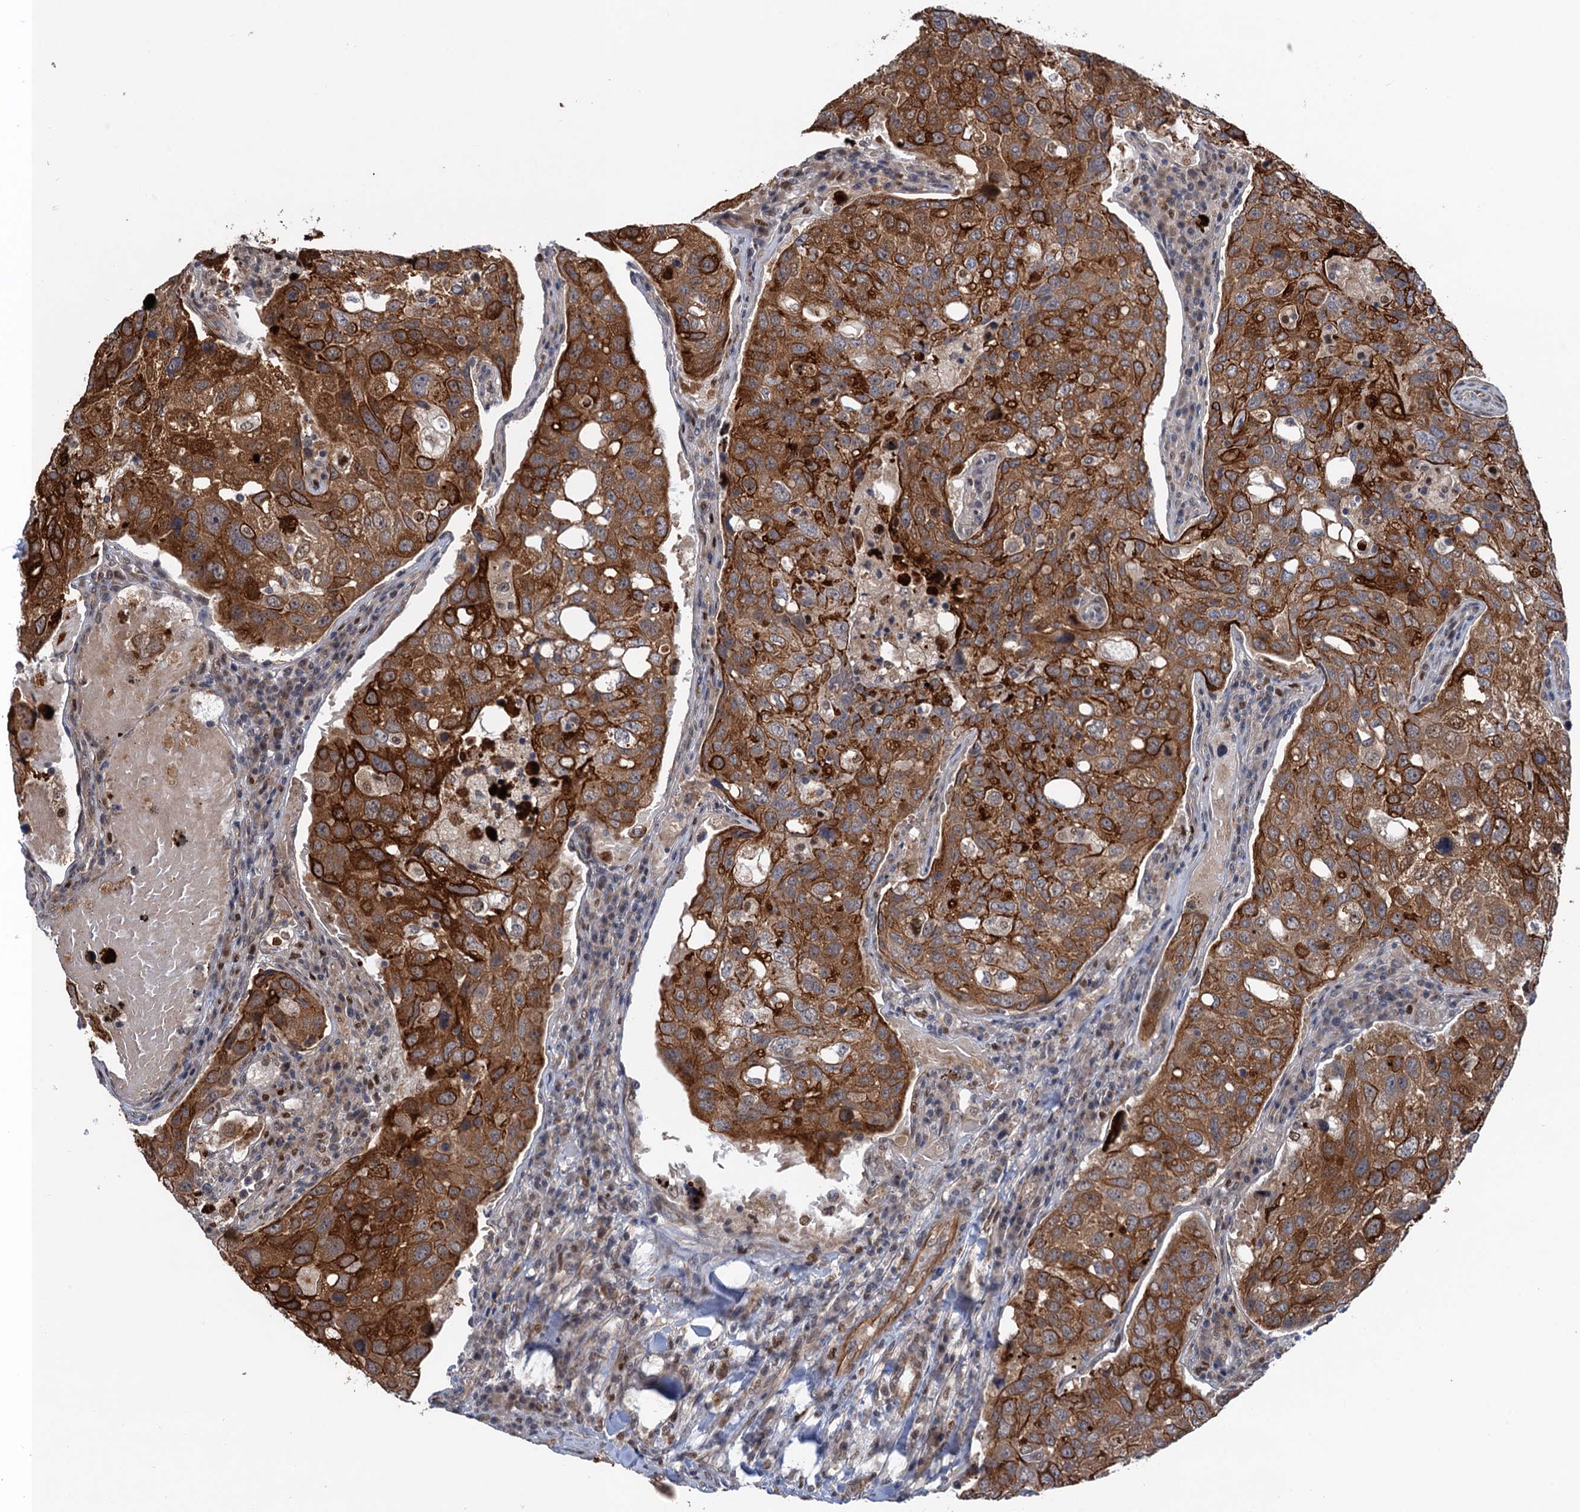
{"staining": {"intensity": "strong", "quantity": ">75%", "location": "cytoplasmic/membranous"}, "tissue": "urothelial cancer", "cell_type": "Tumor cells", "image_type": "cancer", "snomed": [{"axis": "morphology", "description": "Urothelial carcinoma, High grade"}, {"axis": "topography", "description": "Lymph node"}, {"axis": "topography", "description": "Urinary bladder"}], "caption": "Immunohistochemistry (IHC) staining of high-grade urothelial carcinoma, which shows high levels of strong cytoplasmic/membranous positivity in approximately >75% of tumor cells indicating strong cytoplasmic/membranous protein staining. The staining was performed using DAB (brown) for protein detection and nuclei were counterstained in hematoxylin (blue).", "gene": "TTC31", "patient": {"sex": "male", "age": 51}}